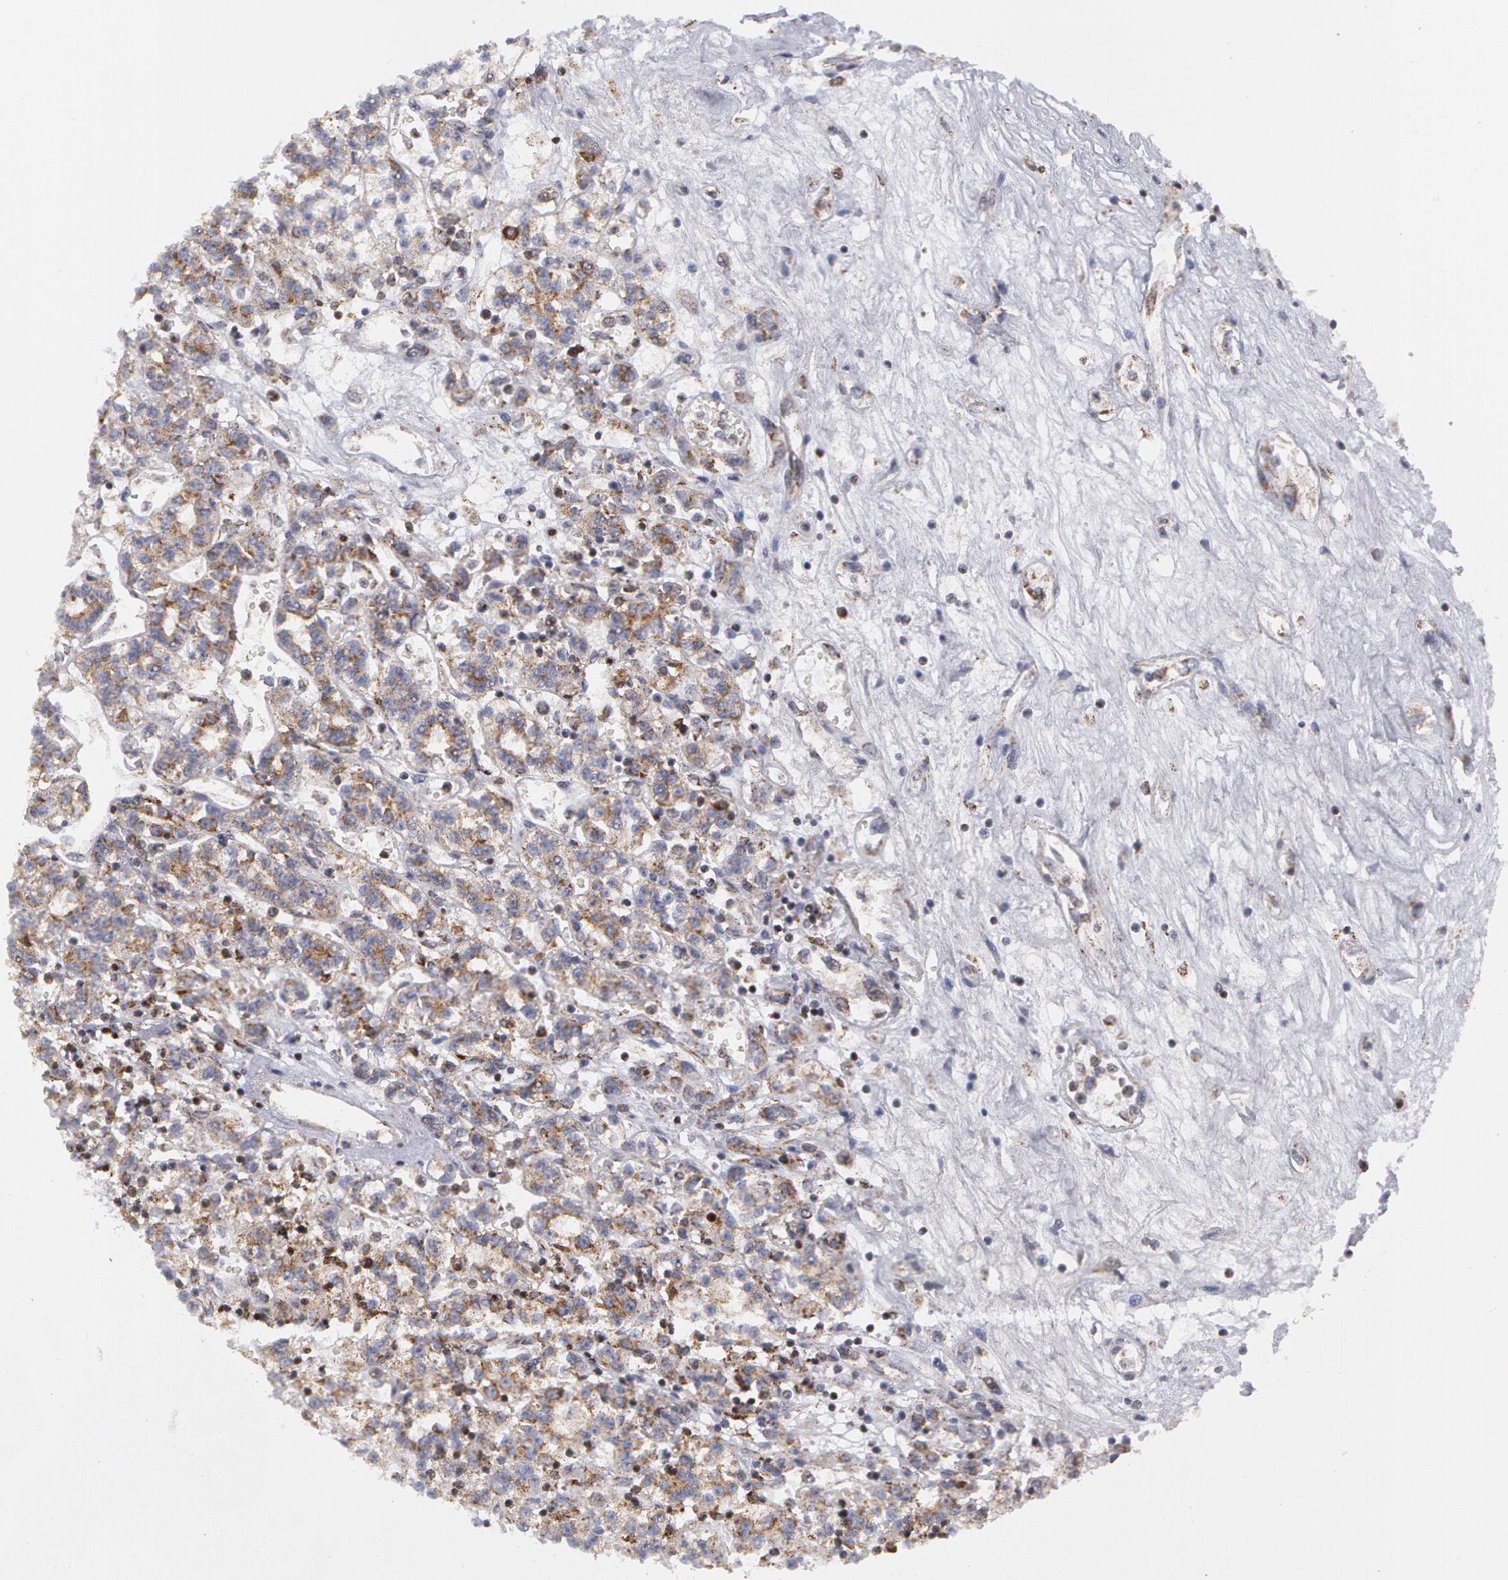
{"staining": {"intensity": "weak", "quantity": "25%-75%", "location": "cytoplasmic/membranous"}, "tissue": "renal cancer", "cell_type": "Tumor cells", "image_type": "cancer", "snomed": [{"axis": "morphology", "description": "Adenocarcinoma, NOS"}, {"axis": "topography", "description": "Kidney"}], "caption": "This is an image of immunohistochemistry (IHC) staining of renal cancer (adenocarcinoma), which shows weak positivity in the cytoplasmic/membranous of tumor cells.", "gene": "ERBB2", "patient": {"sex": "female", "age": 76}}